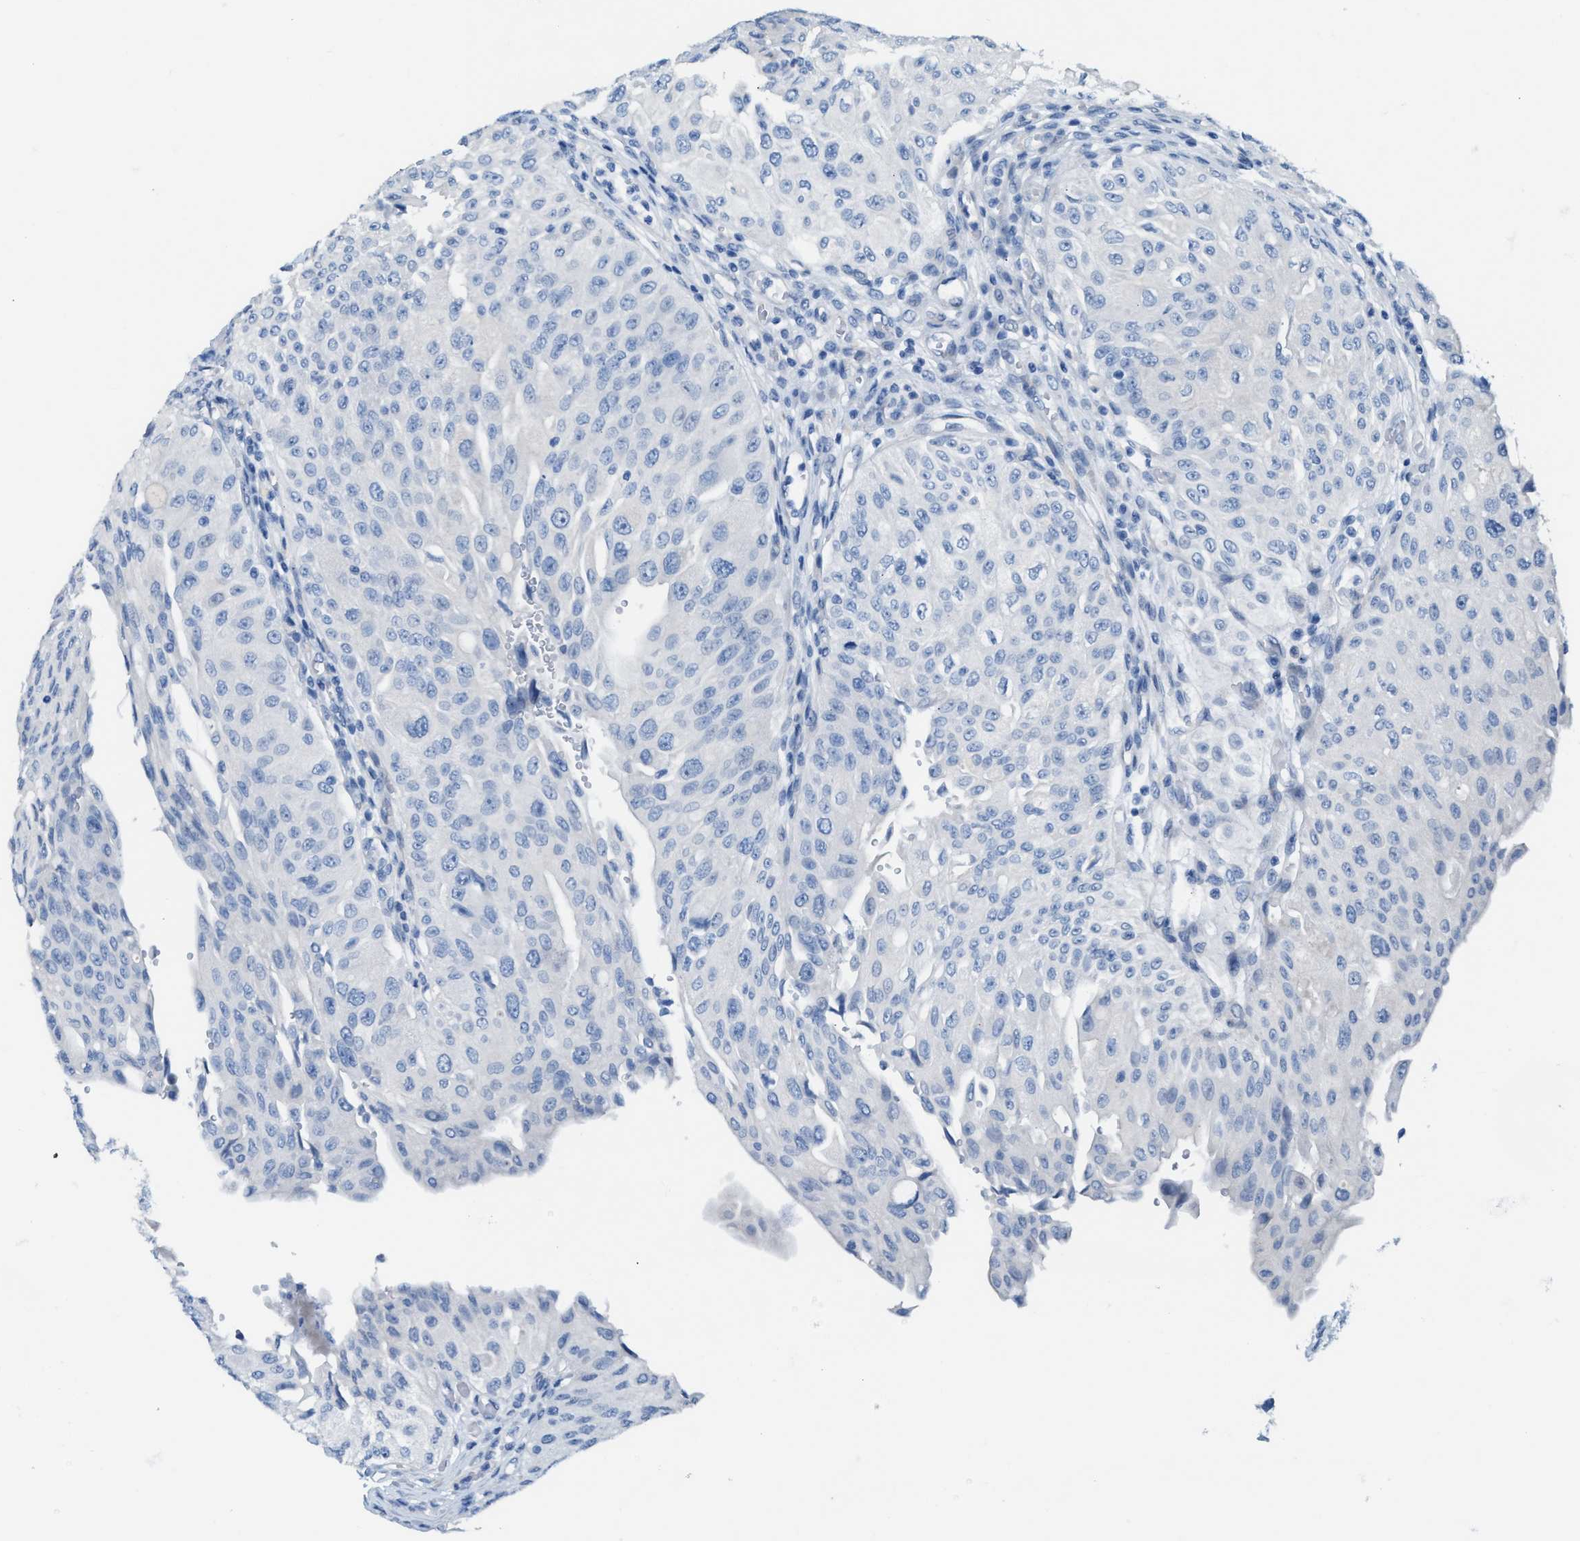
{"staining": {"intensity": "negative", "quantity": "none", "location": "none"}, "tissue": "urothelial cancer", "cell_type": "Tumor cells", "image_type": "cancer", "snomed": [{"axis": "morphology", "description": "Urothelial carcinoma, High grade"}, {"axis": "topography", "description": "Urinary bladder"}], "caption": "A micrograph of human urothelial carcinoma (high-grade) is negative for staining in tumor cells.", "gene": "MPP3", "patient": {"sex": "male", "age": 46}}